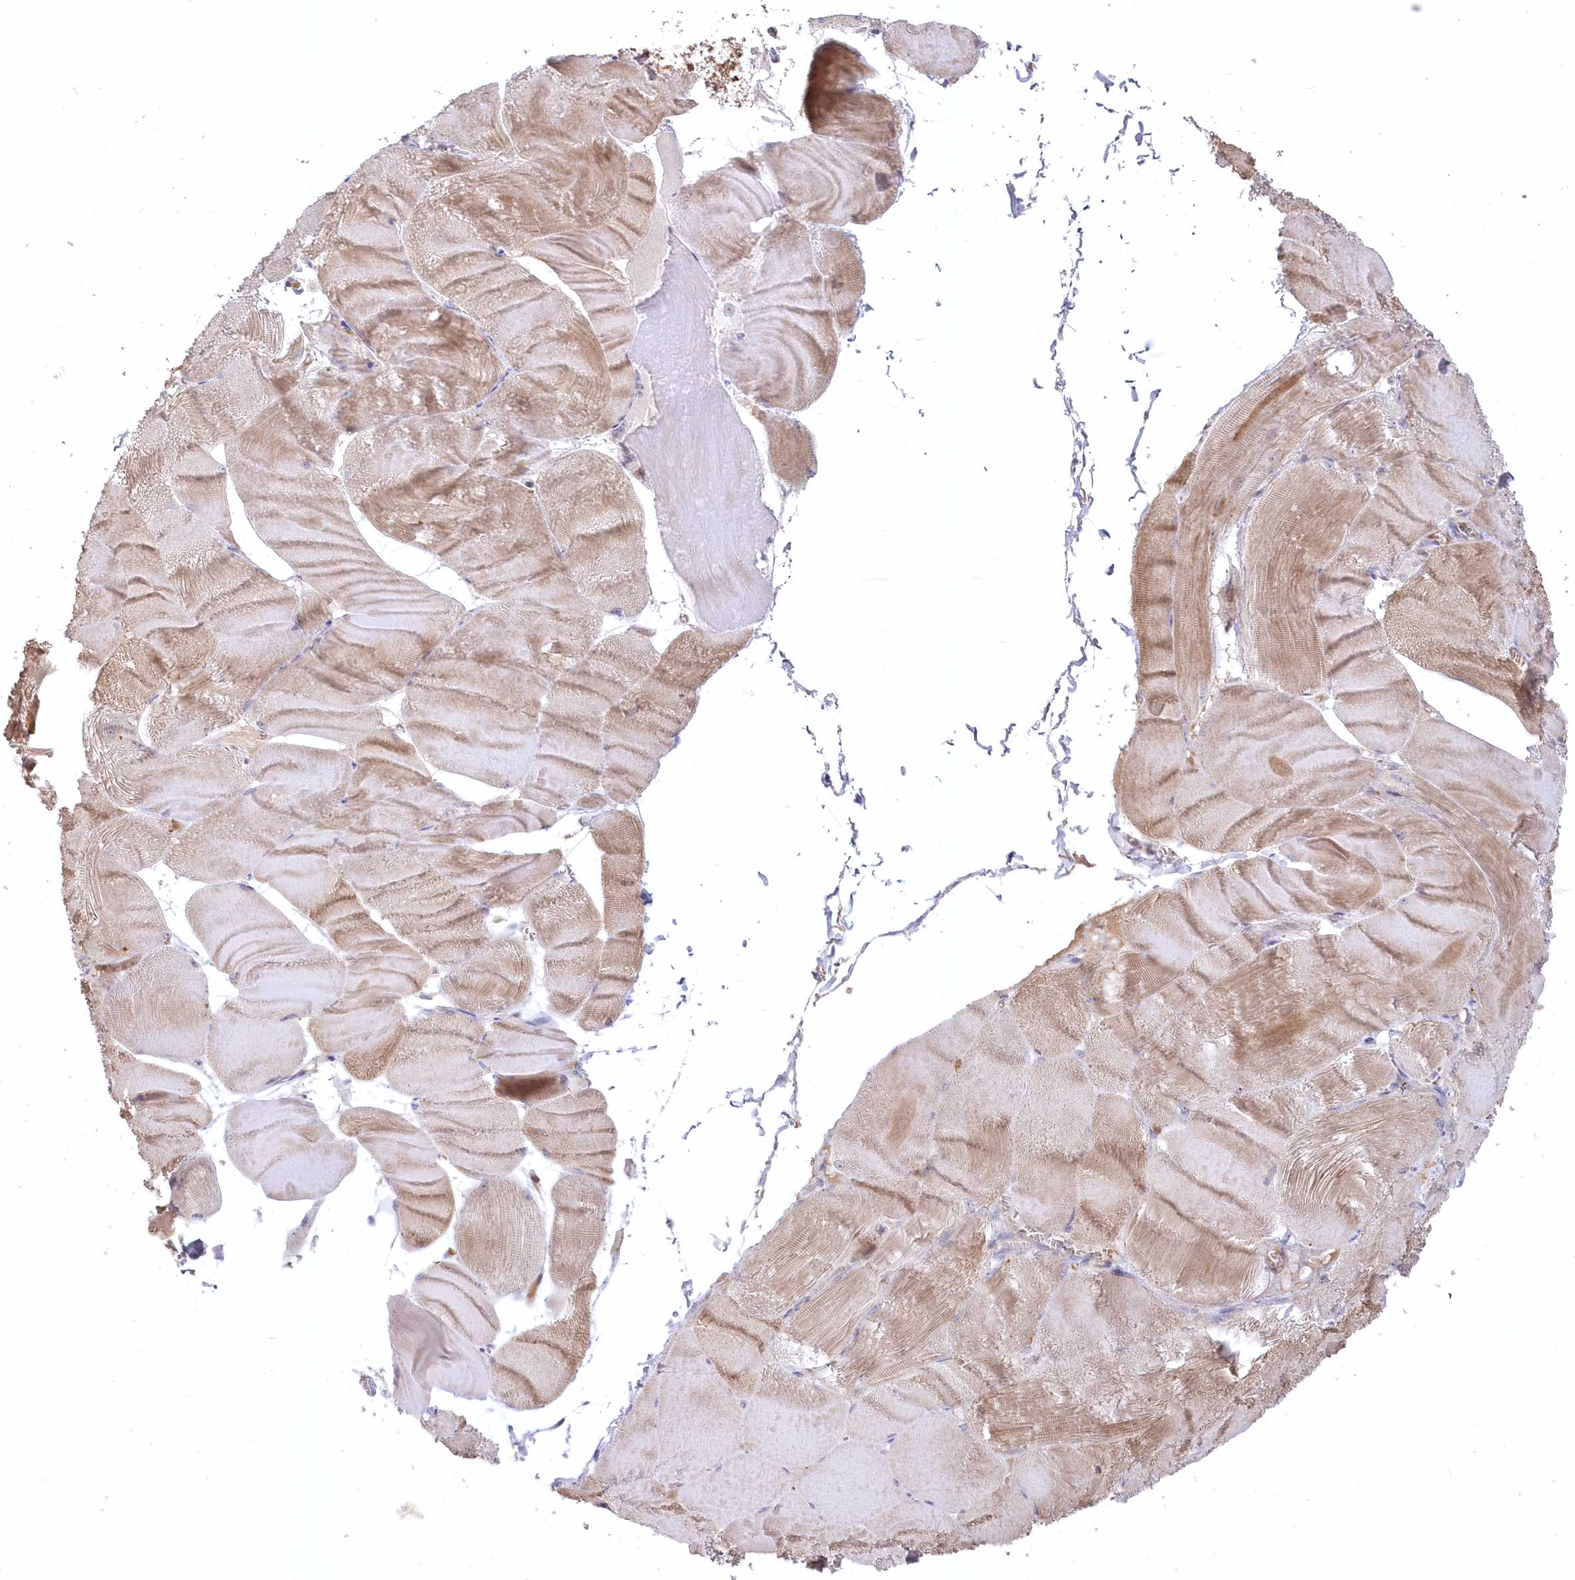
{"staining": {"intensity": "moderate", "quantity": ">75%", "location": "cytoplasmic/membranous"}, "tissue": "skeletal muscle", "cell_type": "Myocytes", "image_type": "normal", "snomed": [{"axis": "morphology", "description": "Normal tissue, NOS"}, {"axis": "morphology", "description": "Basal cell carcinoma"}, {"axis": "topography", "description": "Skeletal muscle"}], "caption": "Protein analysis of benign skeletal muscle demonstrates moderate cytoplasmic/membranous positivity in approximately >75% of myocytes.", "gene": "WBP1L", "patient": {"sex": "female", "age": 64}}